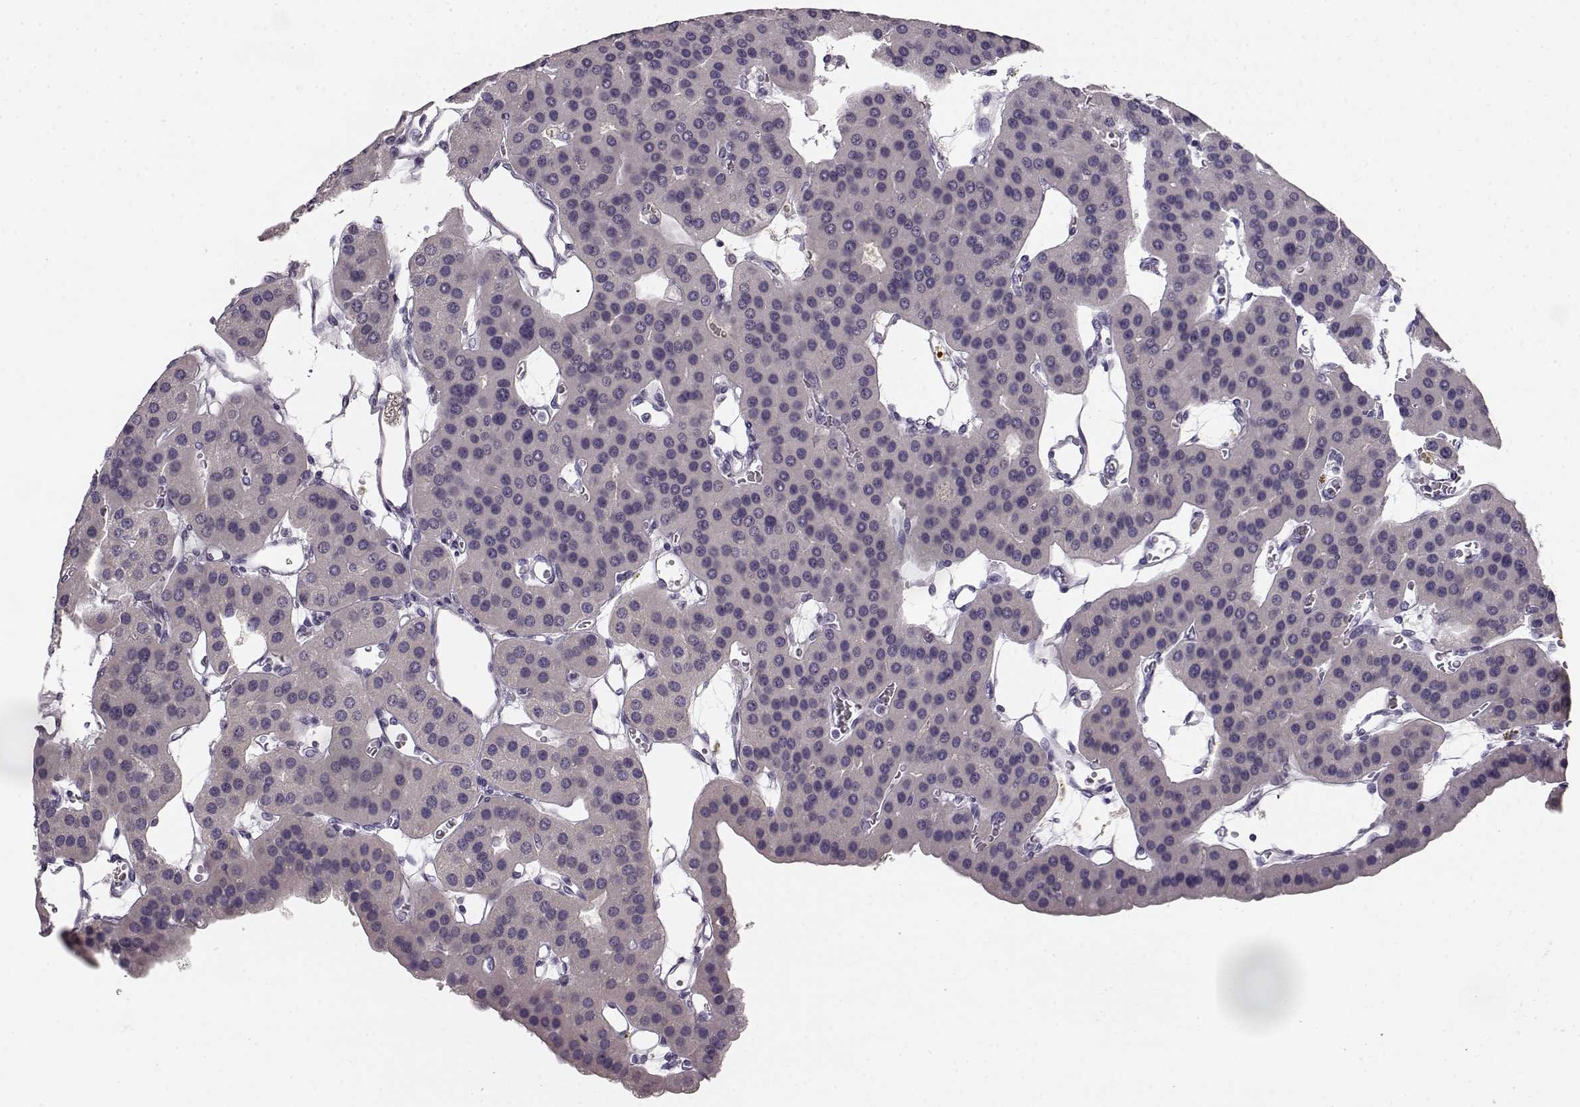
{"staining": {"intensity": "negative", "quantity": "none", "location": "none"}, "tissue": "parathyroid gland", "cell_type": "Glandular cells", "image_type": "normal", "snomed": [{"axis": "morphology", "description": "Normal tissue, NOS"}, {"axis": "morphology", "description": "Adenoma, NOS"}, {"axis": "topography", "description": "Parathyroid gland"}], "caption": "A high-resolution micrograph shows IHC staining of benign parathyroid gland, which demonstrates no significant expression in glandular cells. Nuclei are stained in blue.", "gene": "KIAA0319", "patient": {"sex": "female", "age": 86}}